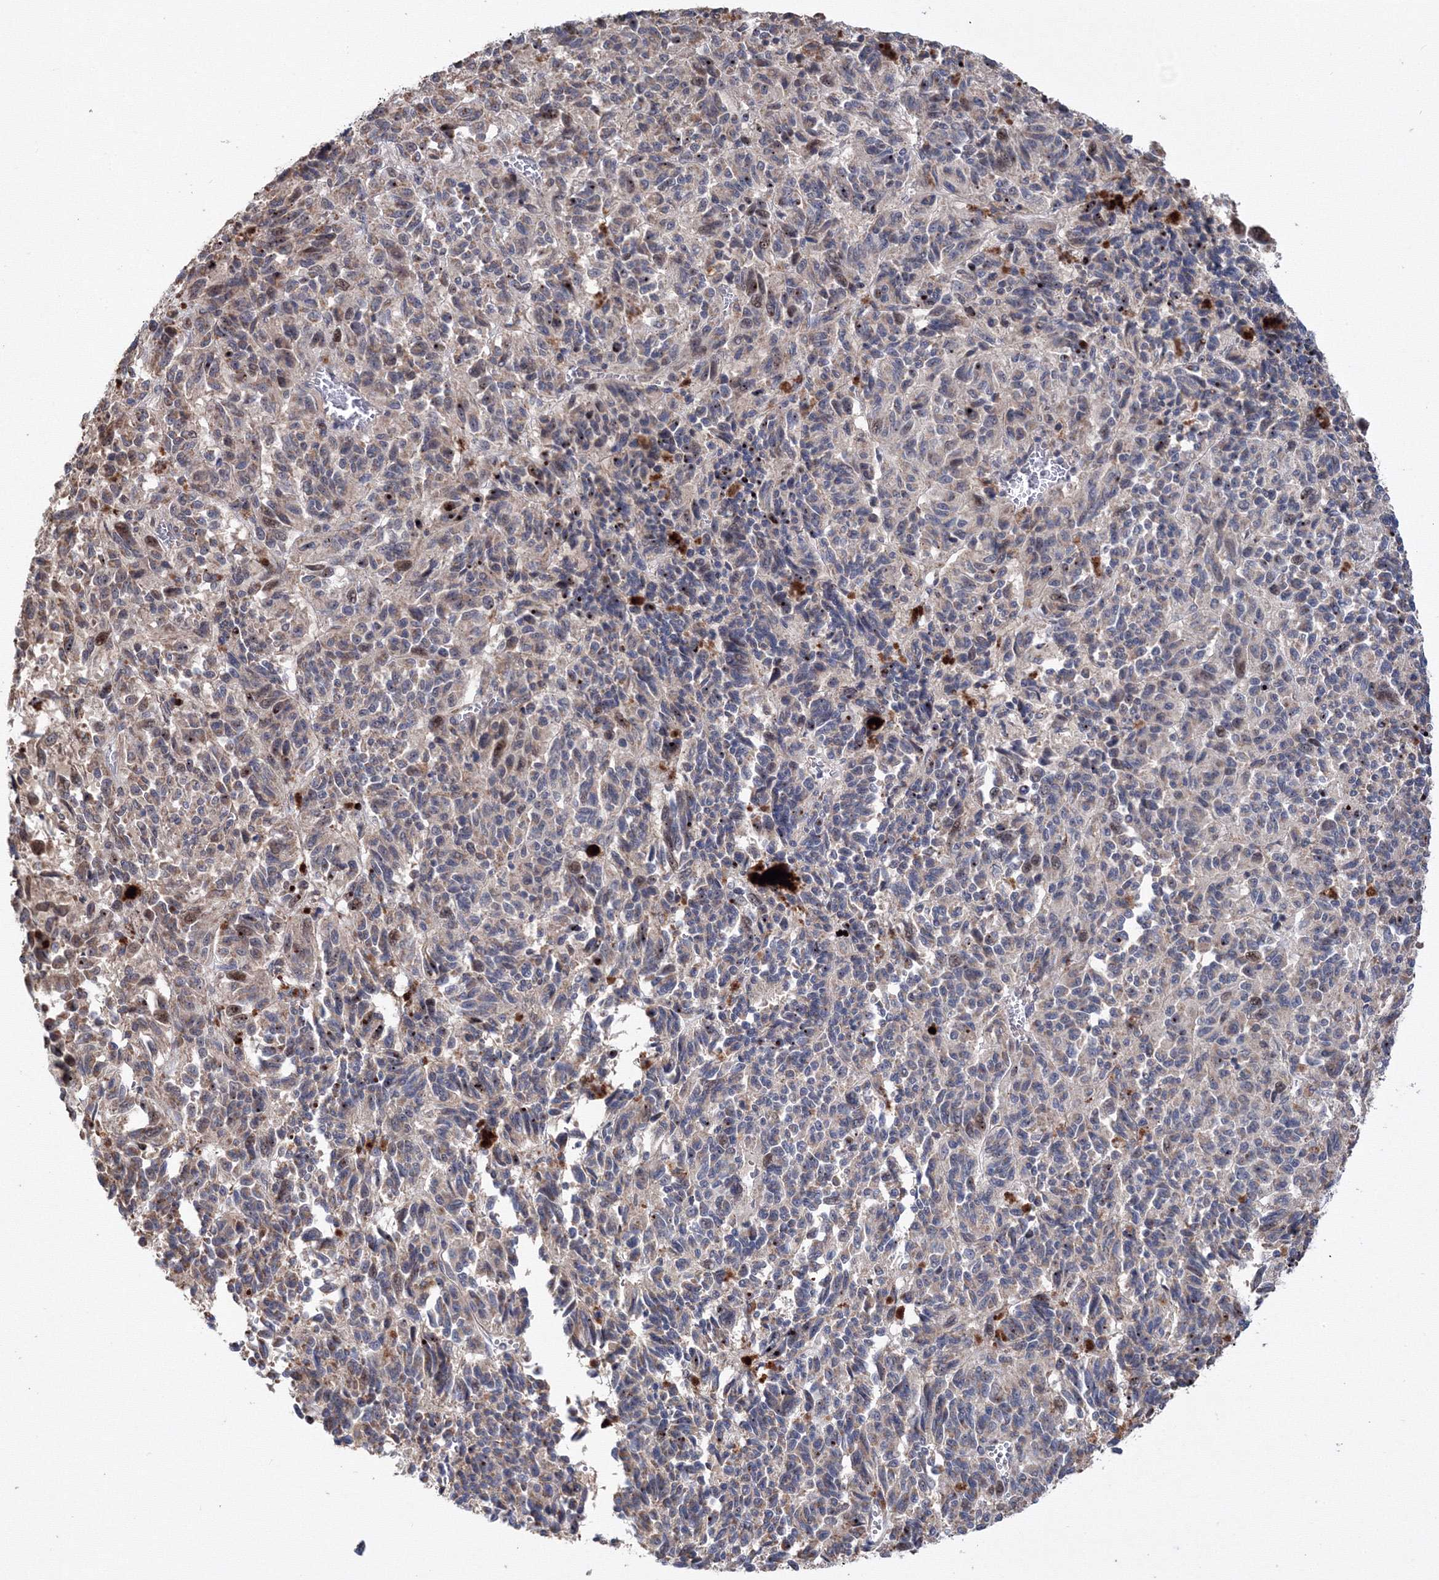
{"staining": {"intensity": "weak", "quantity": "<25%", "location": "nuclear"}, "tissue": "melanoma", "cell_type": "Tumor cells", "image_type": "cancer", "snomed": [{"axis": "morphology", "description": "Malignant melanoma, Metastatic site"}, {"axis": "topography", "description": "Lung"}], "caption": "Image shows no protein expression in tumor cells of malignant melanoma (metastatic site) tissue.", "gene": "PPP2R2B", "patient": {"sex": "male", "age": 64}}